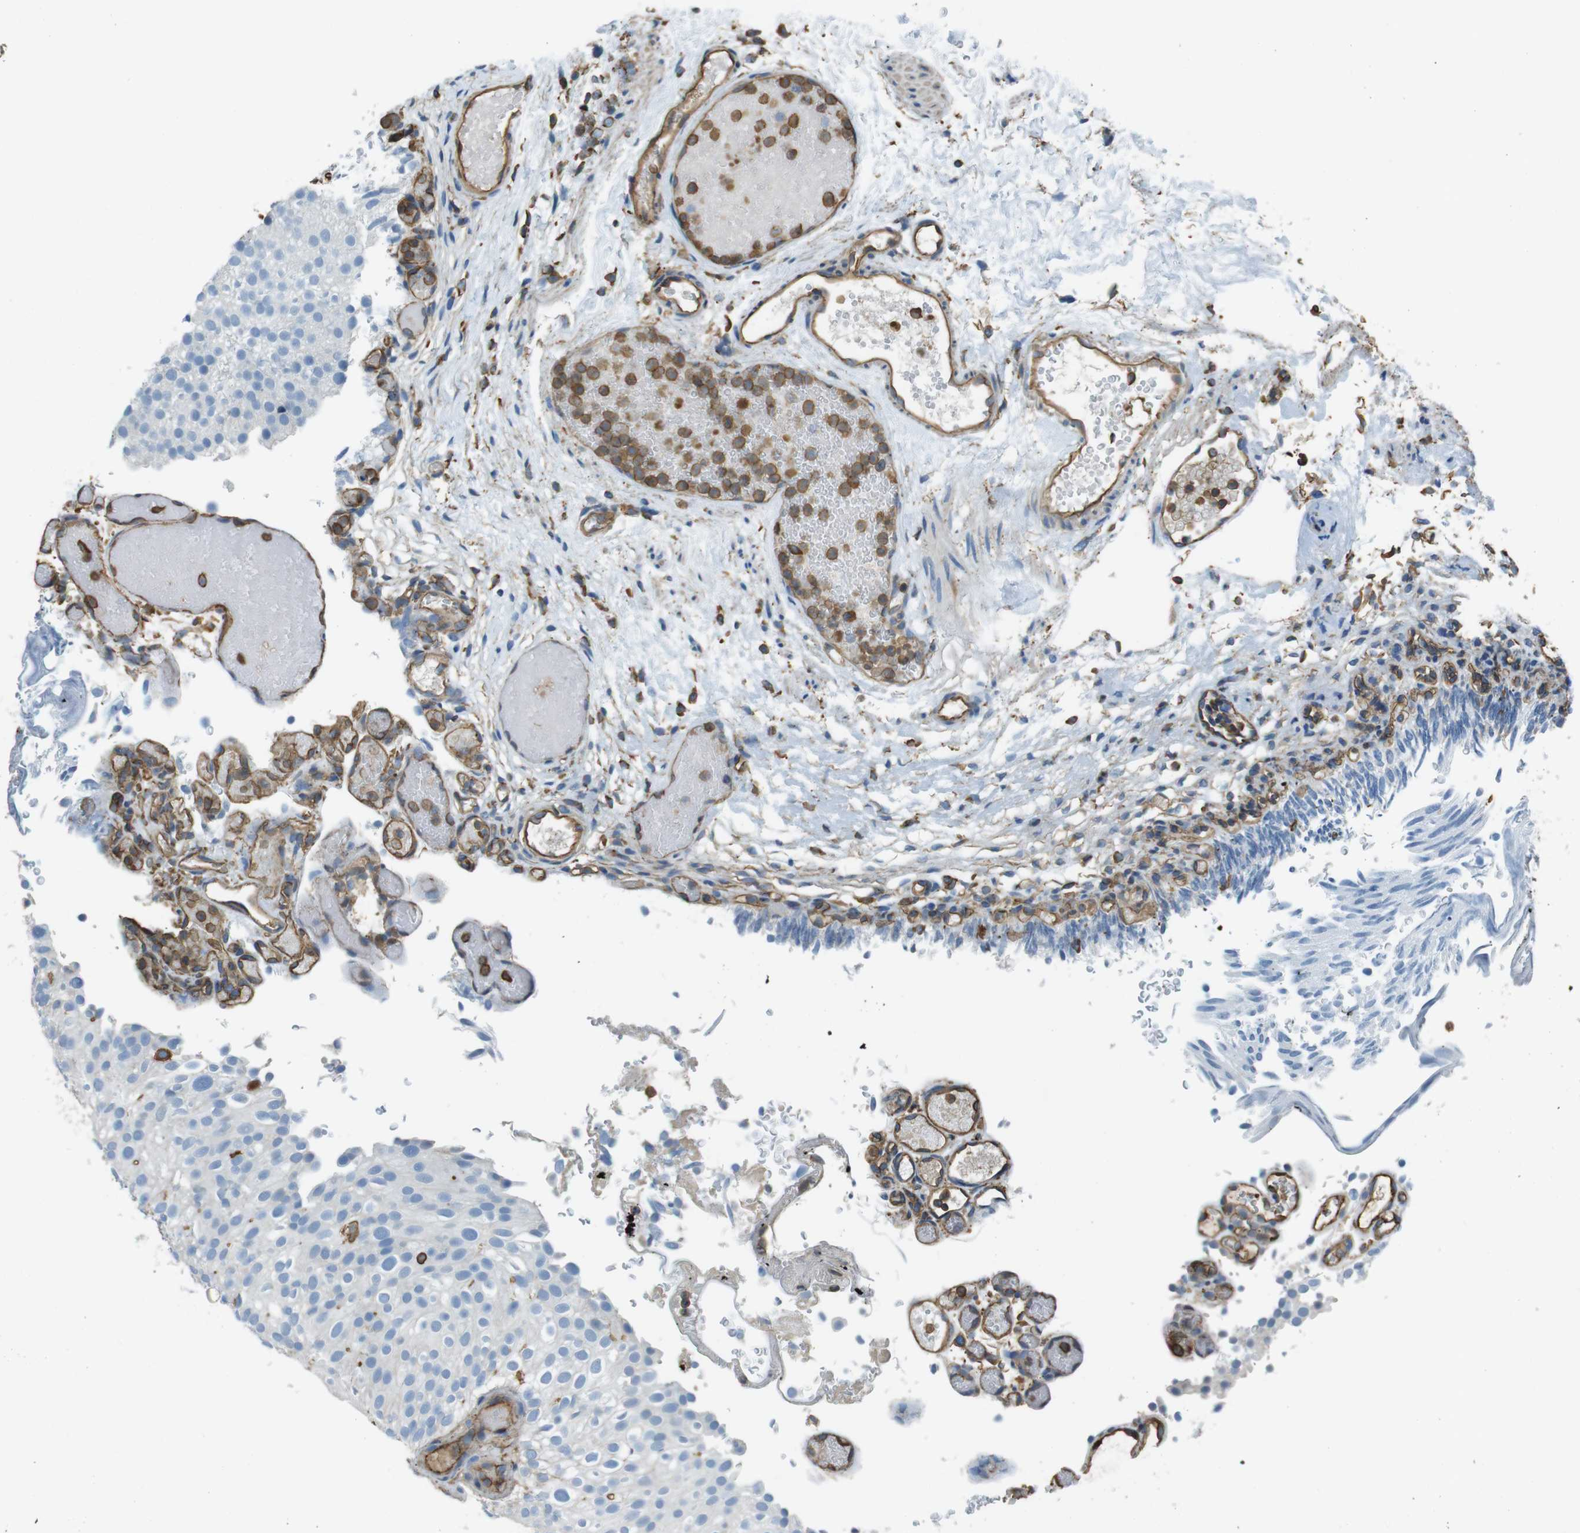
{"staining": {"intensity": "negative", "quantity": "none", "location": "none"}, "tissue": "urothelial cancer", "cell_type": "Tumor cells", "image_type": "cancer", "snomed": [{"axis": "morphology", "description": "Urothelial carcinoma, Low grade"}, {"axis": "topography", "description": "Urinary bladder"}], "caption": "DAB immunohistochemical staining of urothelial cancer shows no significant expression in tumor cells.", "gene": "FCAR", "patient": {"sex": "male", "age": 78}}